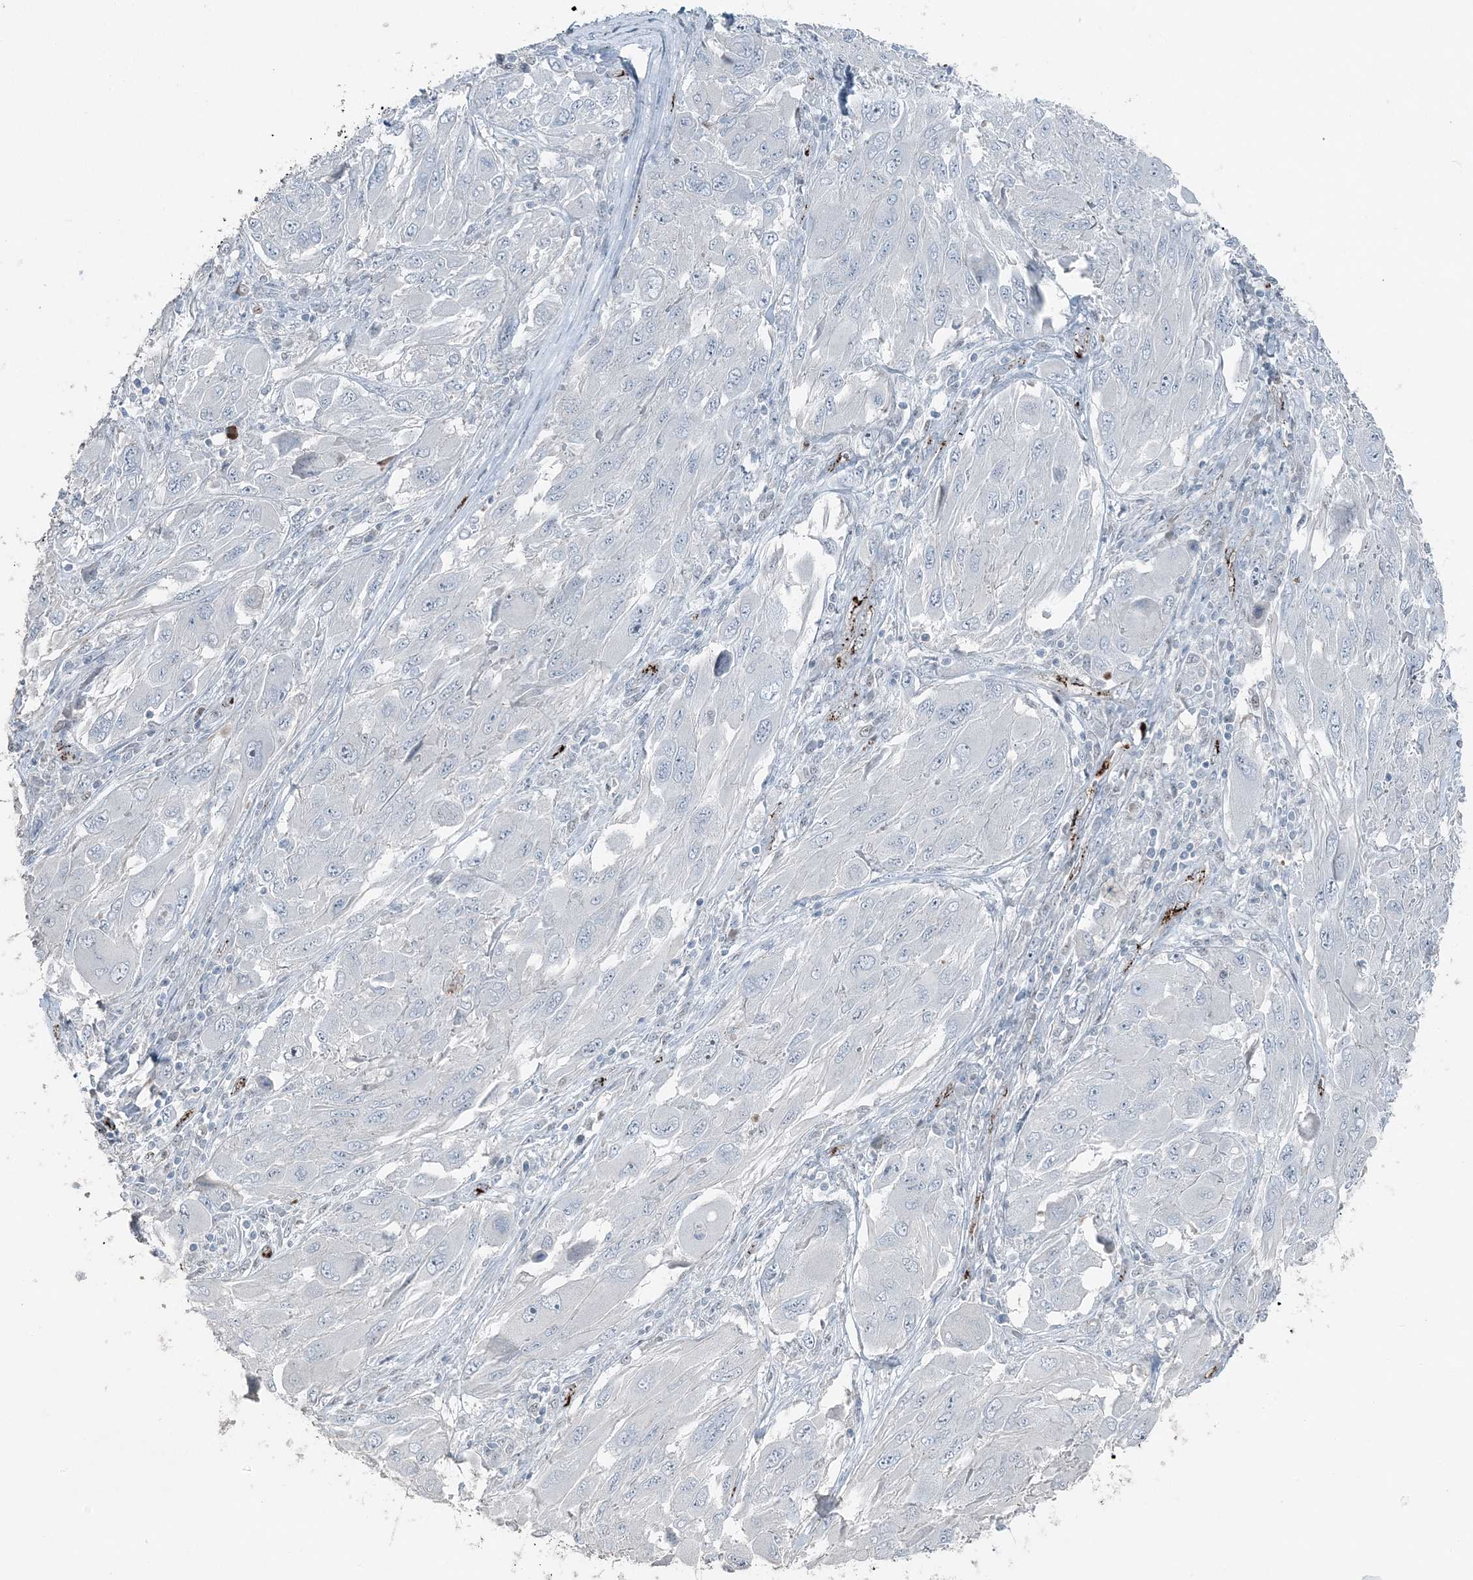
{"staining": {"intensity": "negative", "quantity": "none", "location": "none"}, "tissue": "melanoma", "cell_type": "Tumor cells", "image_type": "cancer", "snomed": [{"axis": "morphology", "description": "Malignant melanoma, NOS"}, {"axis": "topography", "description": "Skin"}], "caption": "High magnification brightfield microscopy of melanoma stained with DAB (brown) and counterstained with hematoxylin (blue): tumor cells show no significant positivity.", "gene": "ELOVL7", "patient": {"sex": "female", "age": 91}}